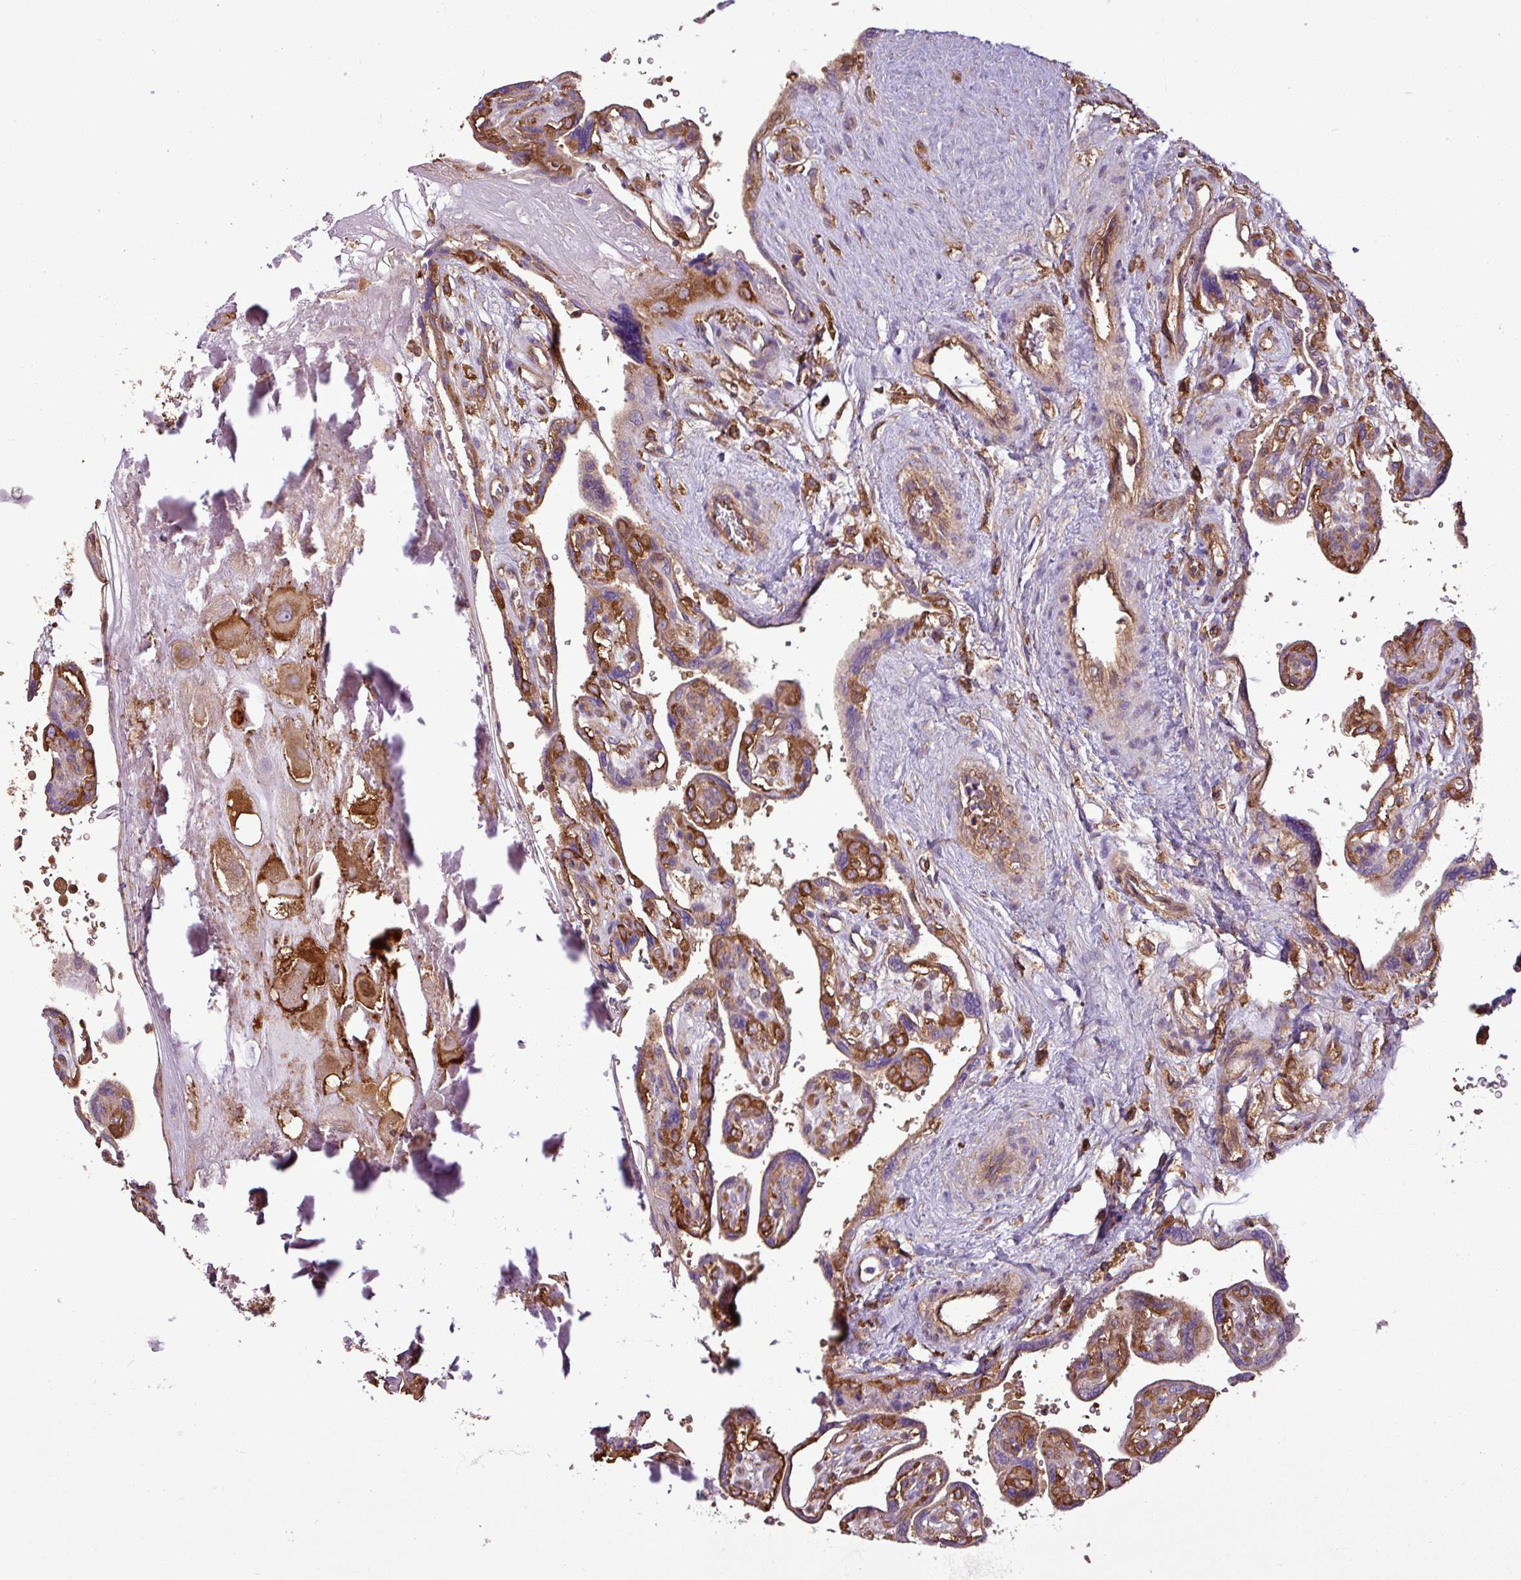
{"staining": {"intensity": "moderate", "quantity": "25%-75%", "location": "cytoplasmic/membranous"}, "tissue": "placenta", "cell_type": "Trophoblastic cells", "image_type": "normal", "snomed": [{"axis": "morphology", "description": "Normal tissue, NOS"}, {"axis": "topography", "description": "Placenta"}], "caption": "An image of placenta stained for a protein reveals moderate cytoplasmic/membranous brown staining in trophoblastic cells. The protein is shown in brown color, while the nuclei are stained blue.", "gene": "PACSIN2", "patient": {"sex": "female", "age": 39}}